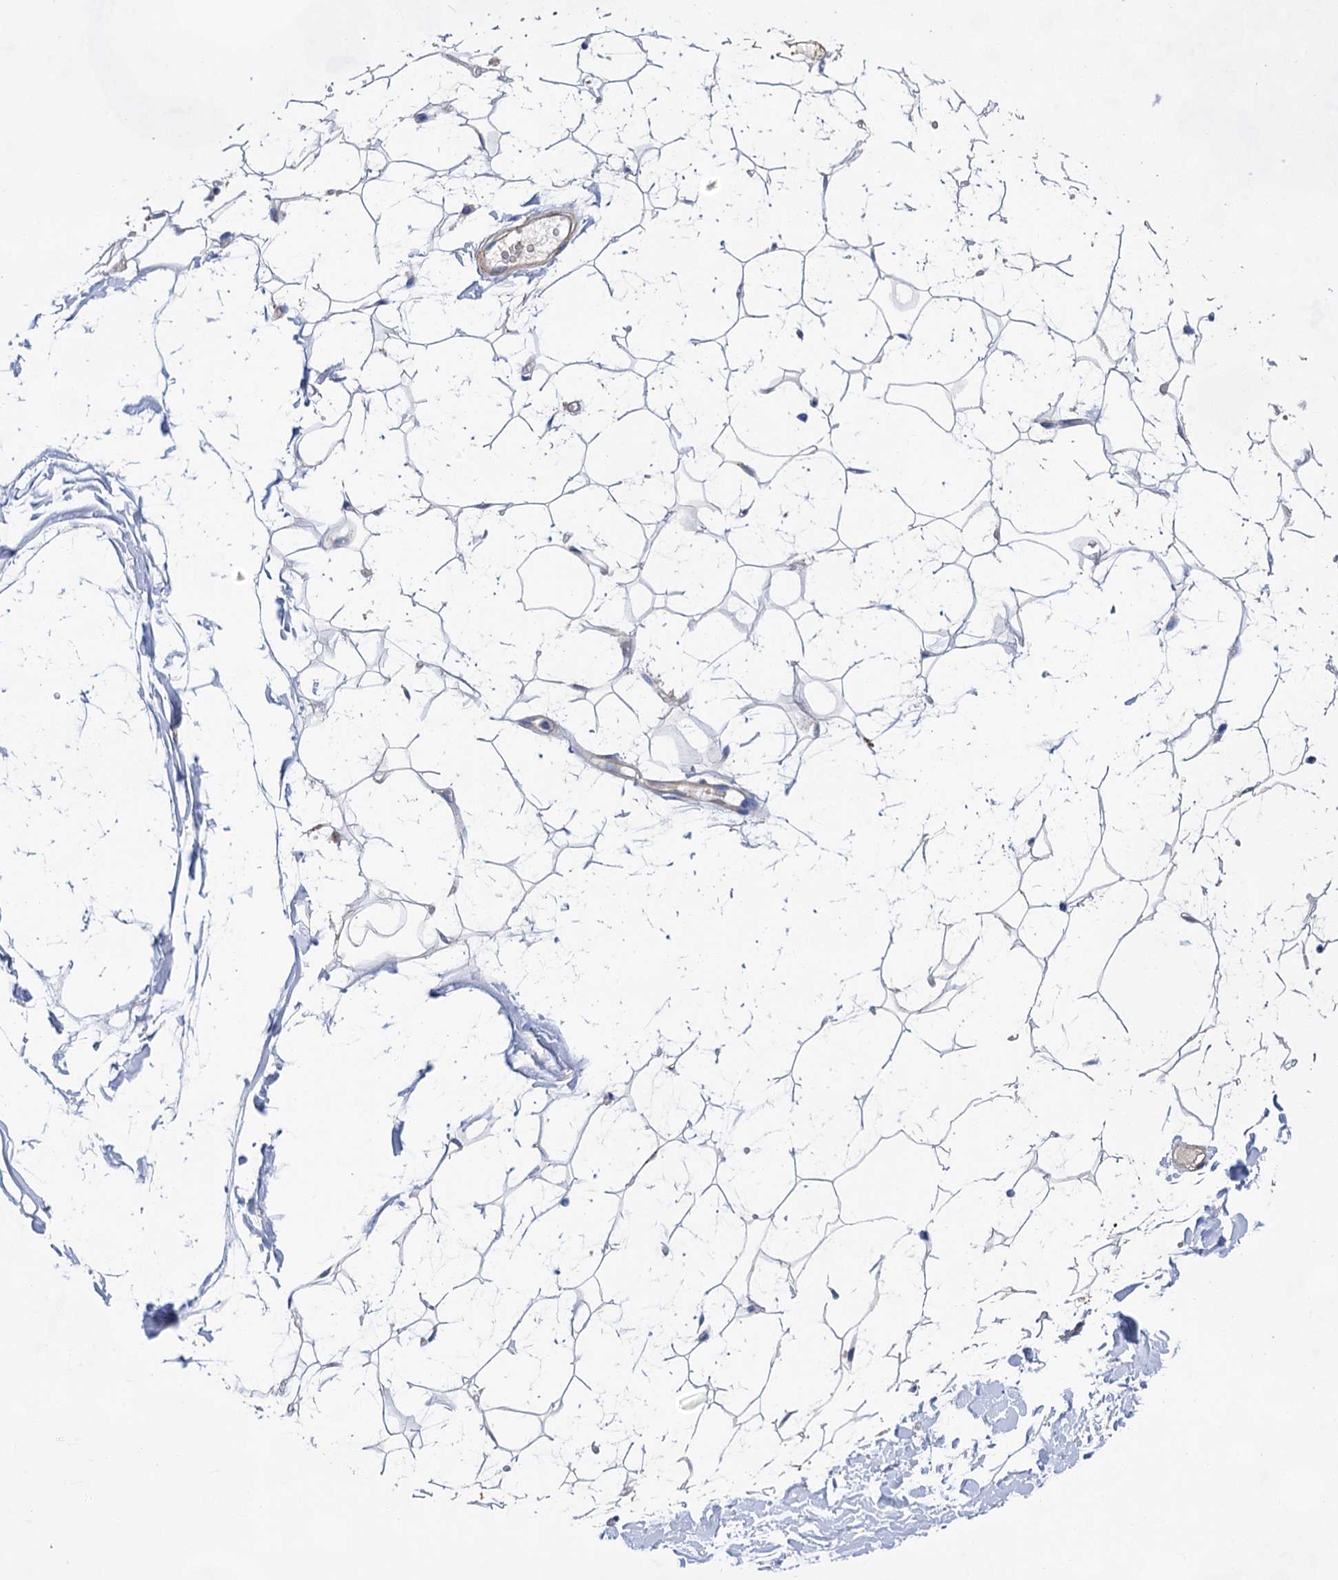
{"staining": {"intensity": "negative", "quantity": "none", "location": "none"}, "tissue": "adipose tissue", "cell_type": "Adipocytes", "image_type": "normal", "snomed": [{"axis": "morphology", "description": "Normal tissue, NOS"}, {"axis": "topography", "description": "Breast"}], "caption": "This is an immunohistochemistry (IHC) photomicrograph of benign adipose tissue. There is no positivity in adipocytes.", "gene": "GPR155", "patient": {"sex": "female", "age": 26}}